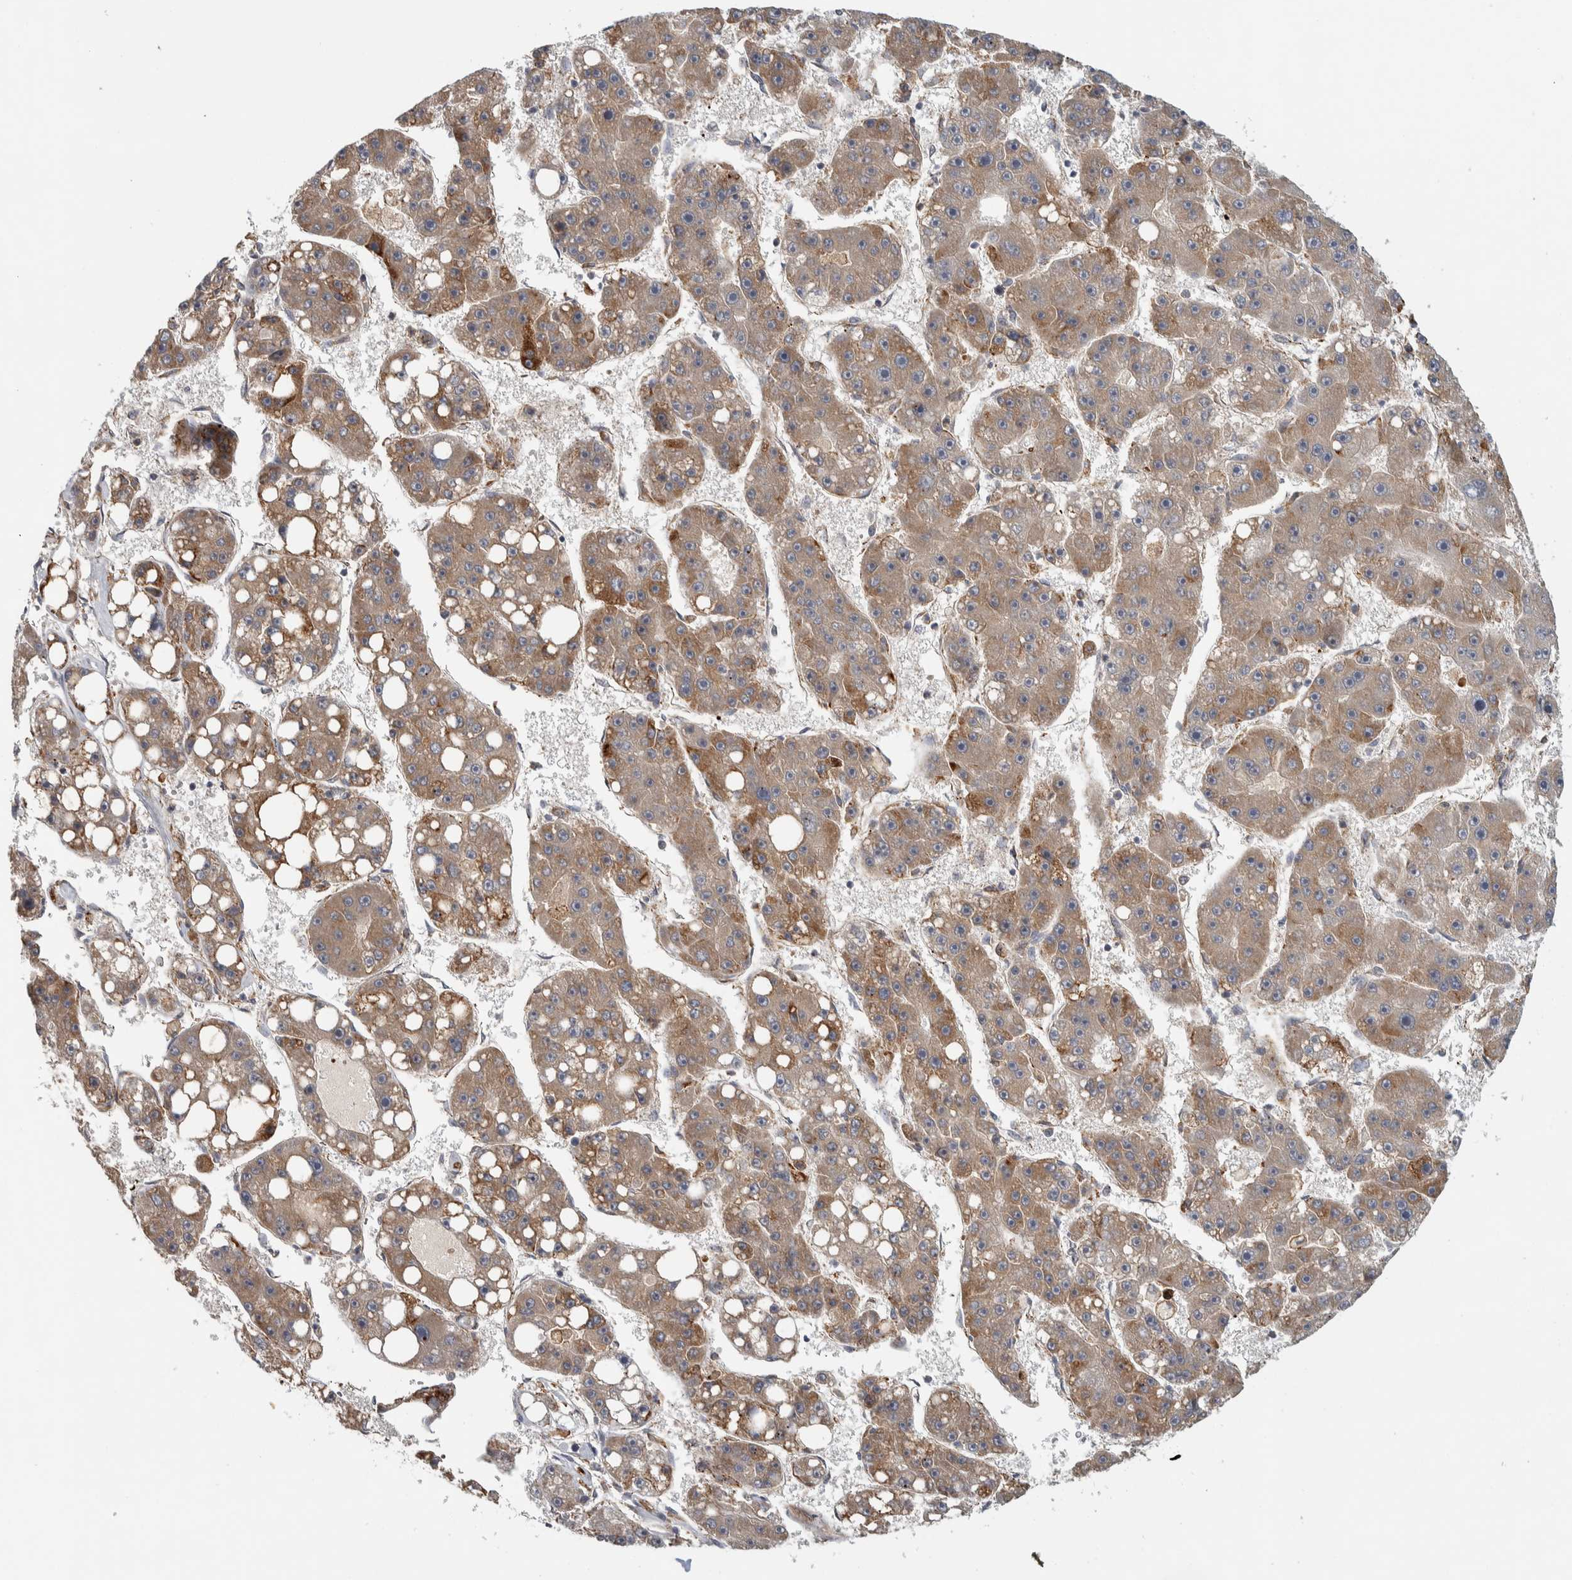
{"staining": {"intensity": "weak", "quantity": ">75%", "location": "cytoplasmic/membranous"}, "tissue": "liver cancer", "cell_type": "Tumor cells", "image_type": "cancer", "snomed": [{"axis": "morphology", "description": "Carcinoma, Hepatocellular, NOS"}, {"axis": "topography", "description": "Liver"}], "caption": "There is low levels of weak cytoplasmic/membranous staining in tumor cells of liver cancer, as demonstrated by immunohistochemical staining (brown color).", "gene": "ADPRM", "patient": {"sex": "female", "age": 61}}